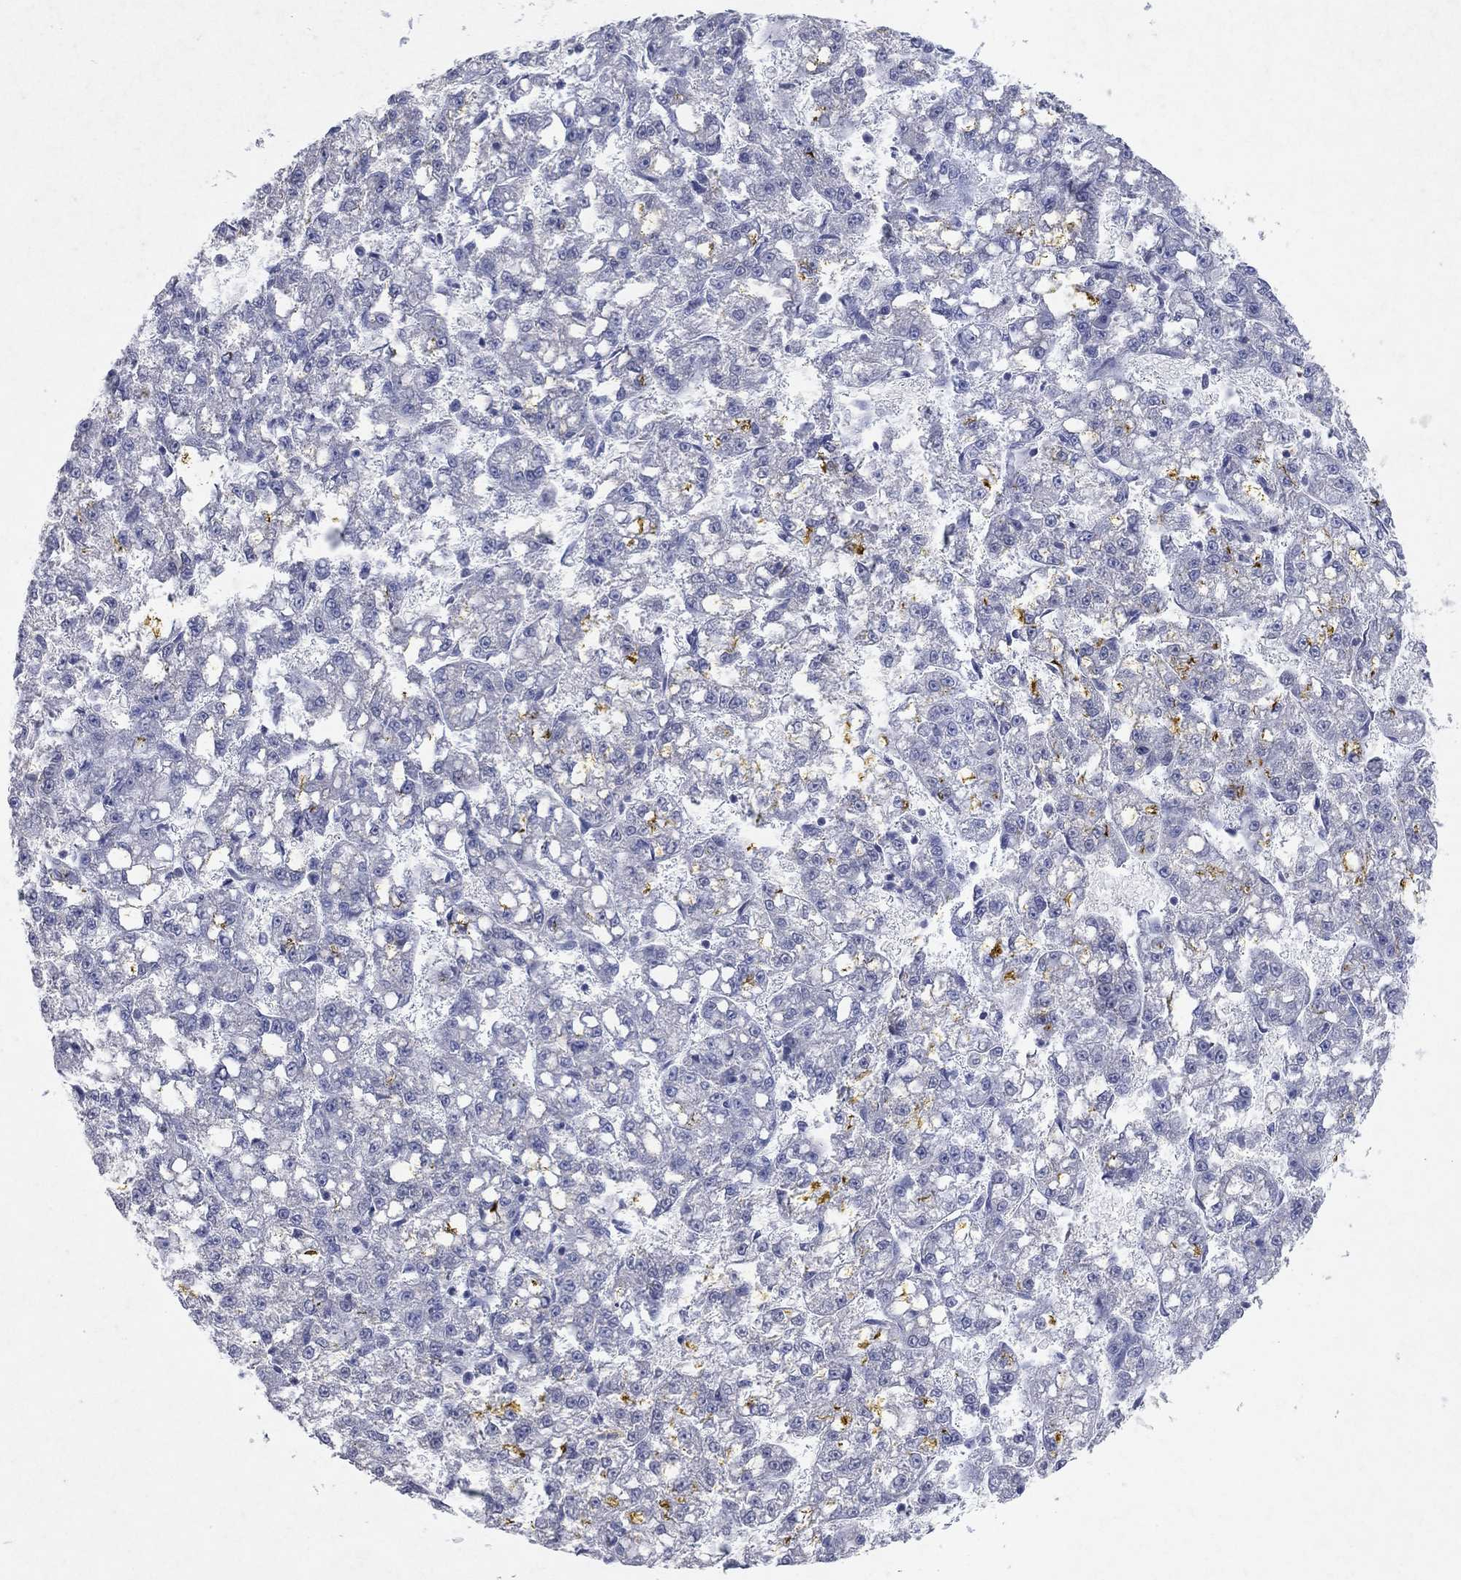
{"staining": {"intensity": "negative", "quantity": "none", "location": "none"}, "tissue": "liver cancer", "cell_type": "Tumor cells", "image_type": "cancer", "snomed": [{"axis": "morphology", "description": "Carcinoma, Hepatocellular, NOS"}, {"axis": "topography", "description": "Liver"}], "caption": "Immunohistochemical staining of human liver cancer demonstrates no significant staining in tumor cells. (Immunohistochemistry (ihc), brightfield microscopy, high magnification).", "gene": "KRT40", "patient": {"sex": "female", "age": 65}}